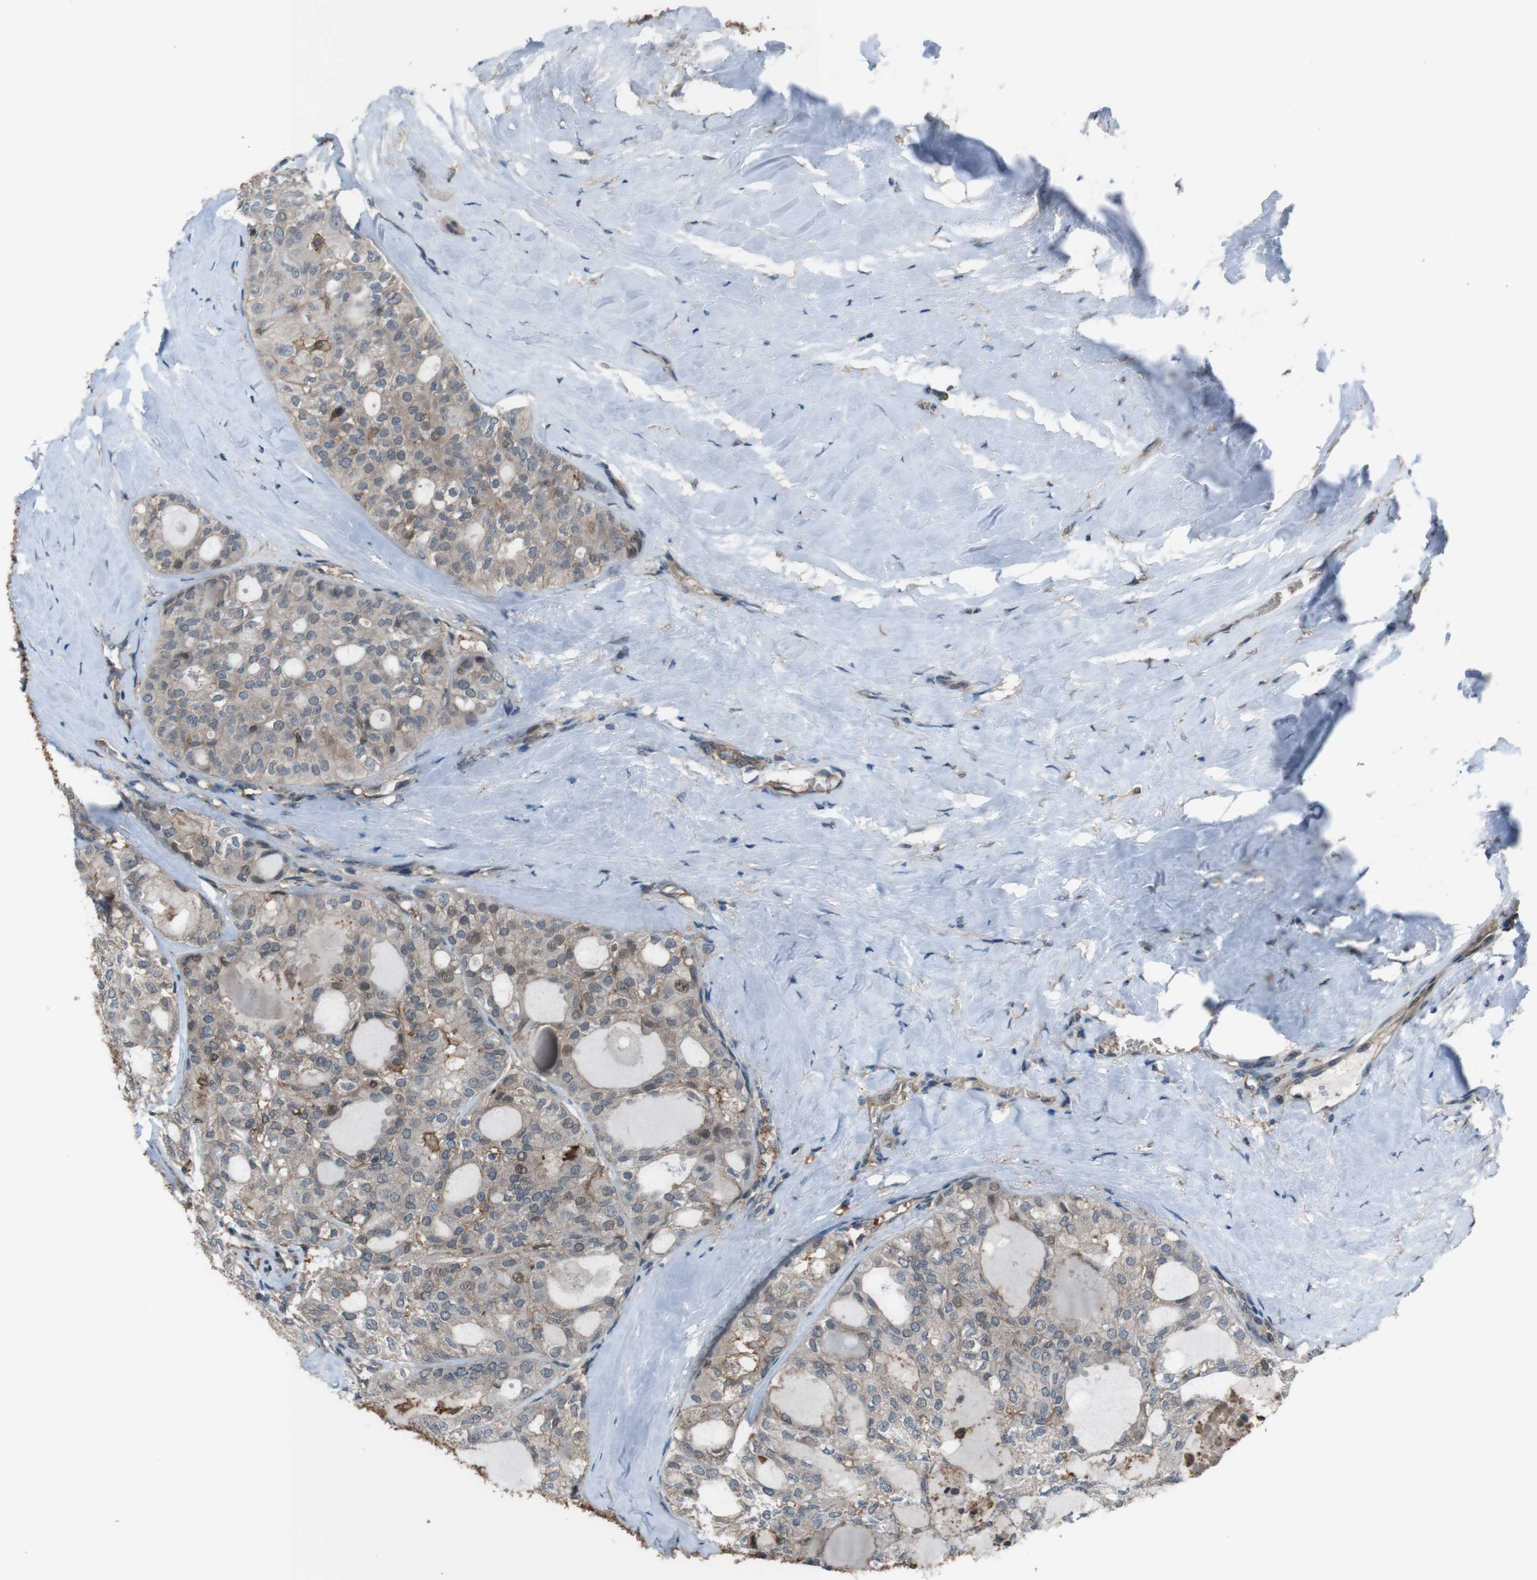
{"staining": {"intensity": "weak", "quantity": "<25%", "location": "cytoplasmic/membranous"}, "tissue": "thyroid cancer", "cell_type": "Tumor cells", "image_type": "cancer", "snomed": [{"axis": "morphology", "description": "Follicular adenoma carcinoma, NOS"}, {"axis": "topography", "description": "Thyroid gland"}], "caption": "An image of human follicular adenoma carcinoma (thyroid) is negative for staining in tumor cells.", "gene": "ATP2B1", "patient": {"sex": "male", "age": 75}}